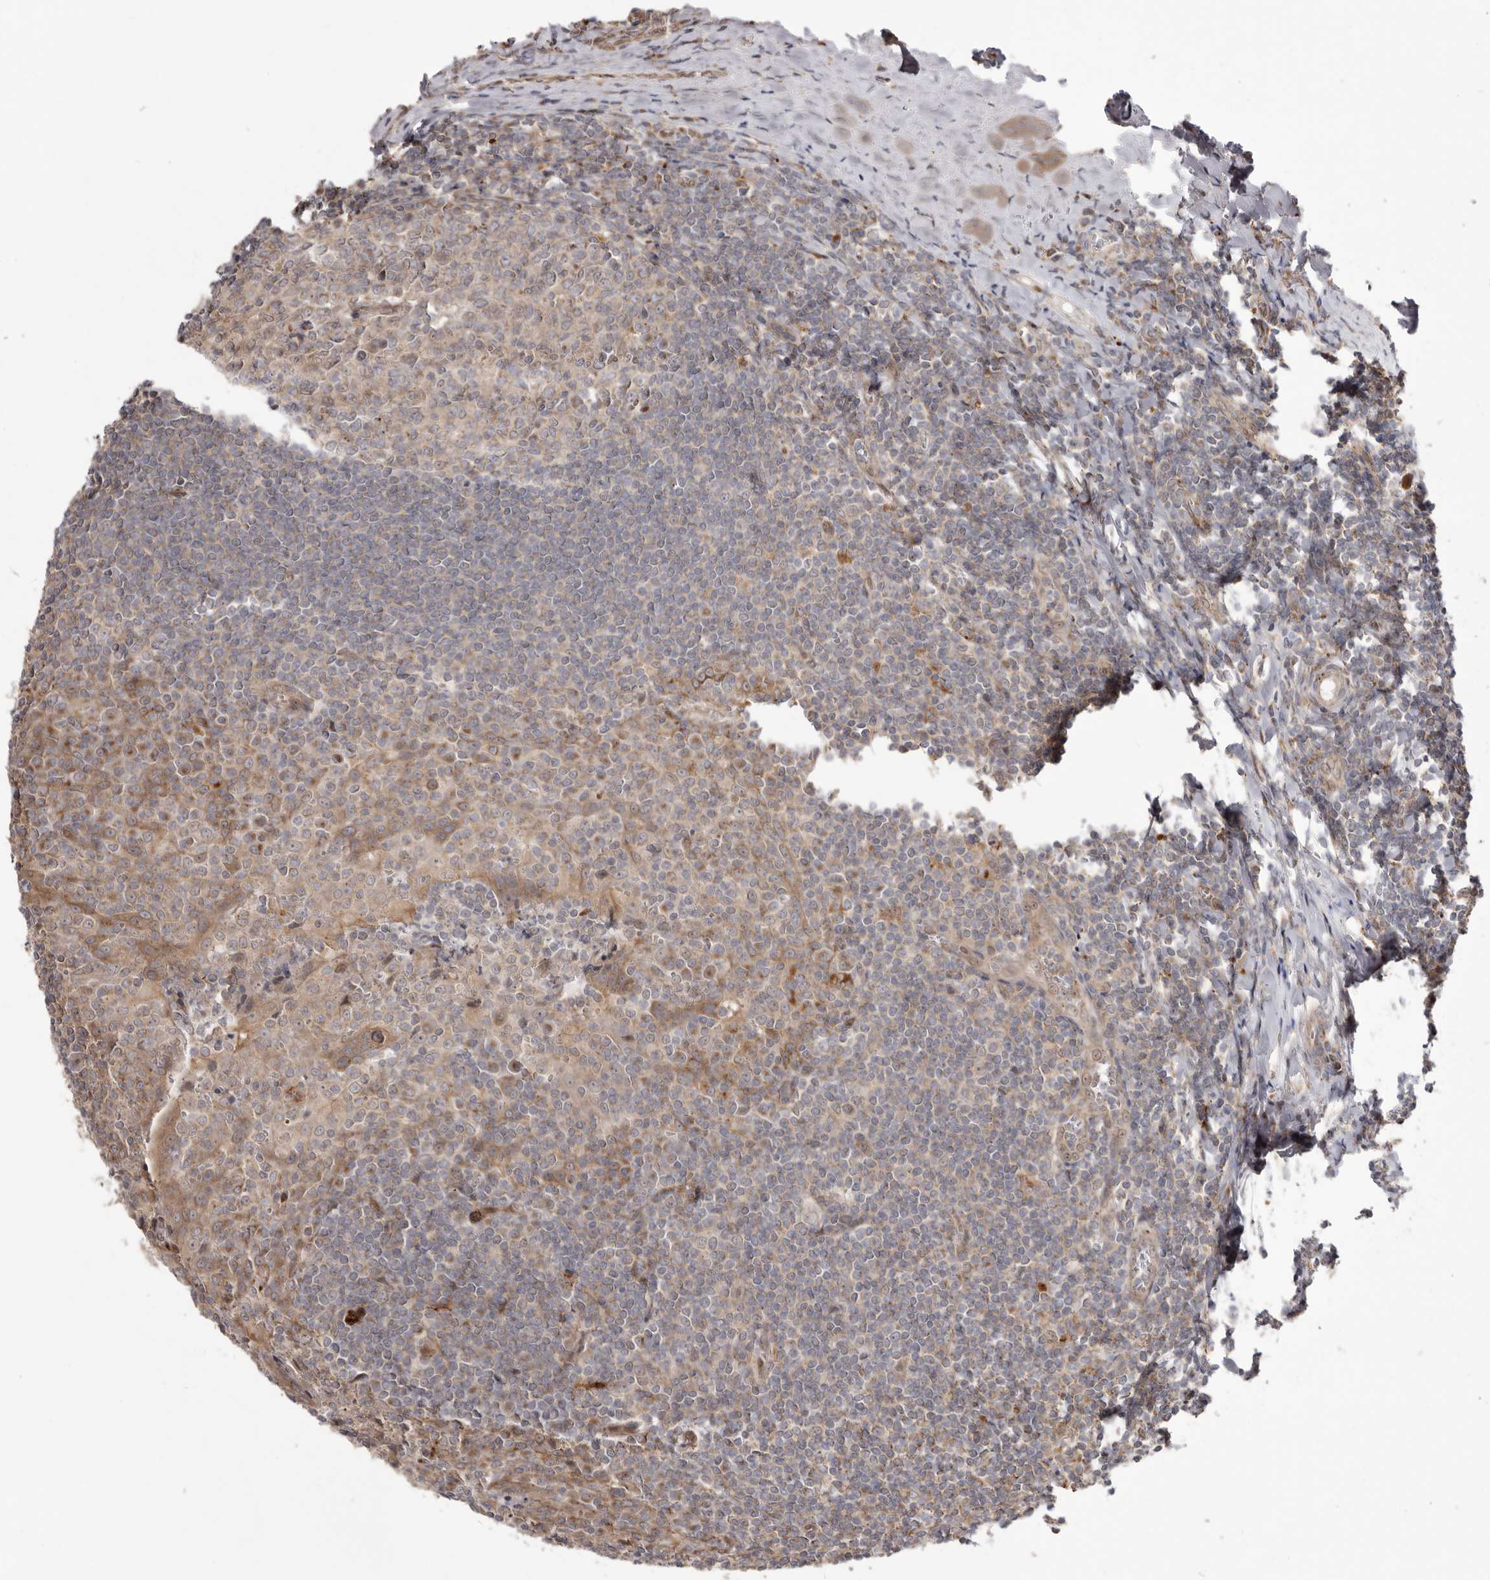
{"staining": {"intensity": "weak", "quantity": "25%-75%", "location": "cytoplasmic/membranous"}, "tissue": "tonsil", "cell_type": "Germinal center cells", "image_type": "normal", "snomed": [{"axis": "morphology", "description": "Normal tissue, NOS"}, {"axis": "topography", "description": "Tonsil"}], "caption": "This is a micrograph of immunohistochemistry staining of normal tonsil, which shows weak positivity in the cytoplasmic/membranous of germinal center cells.", "gene": "NUP43", "patient": {"sex": "male", "age": 27}}